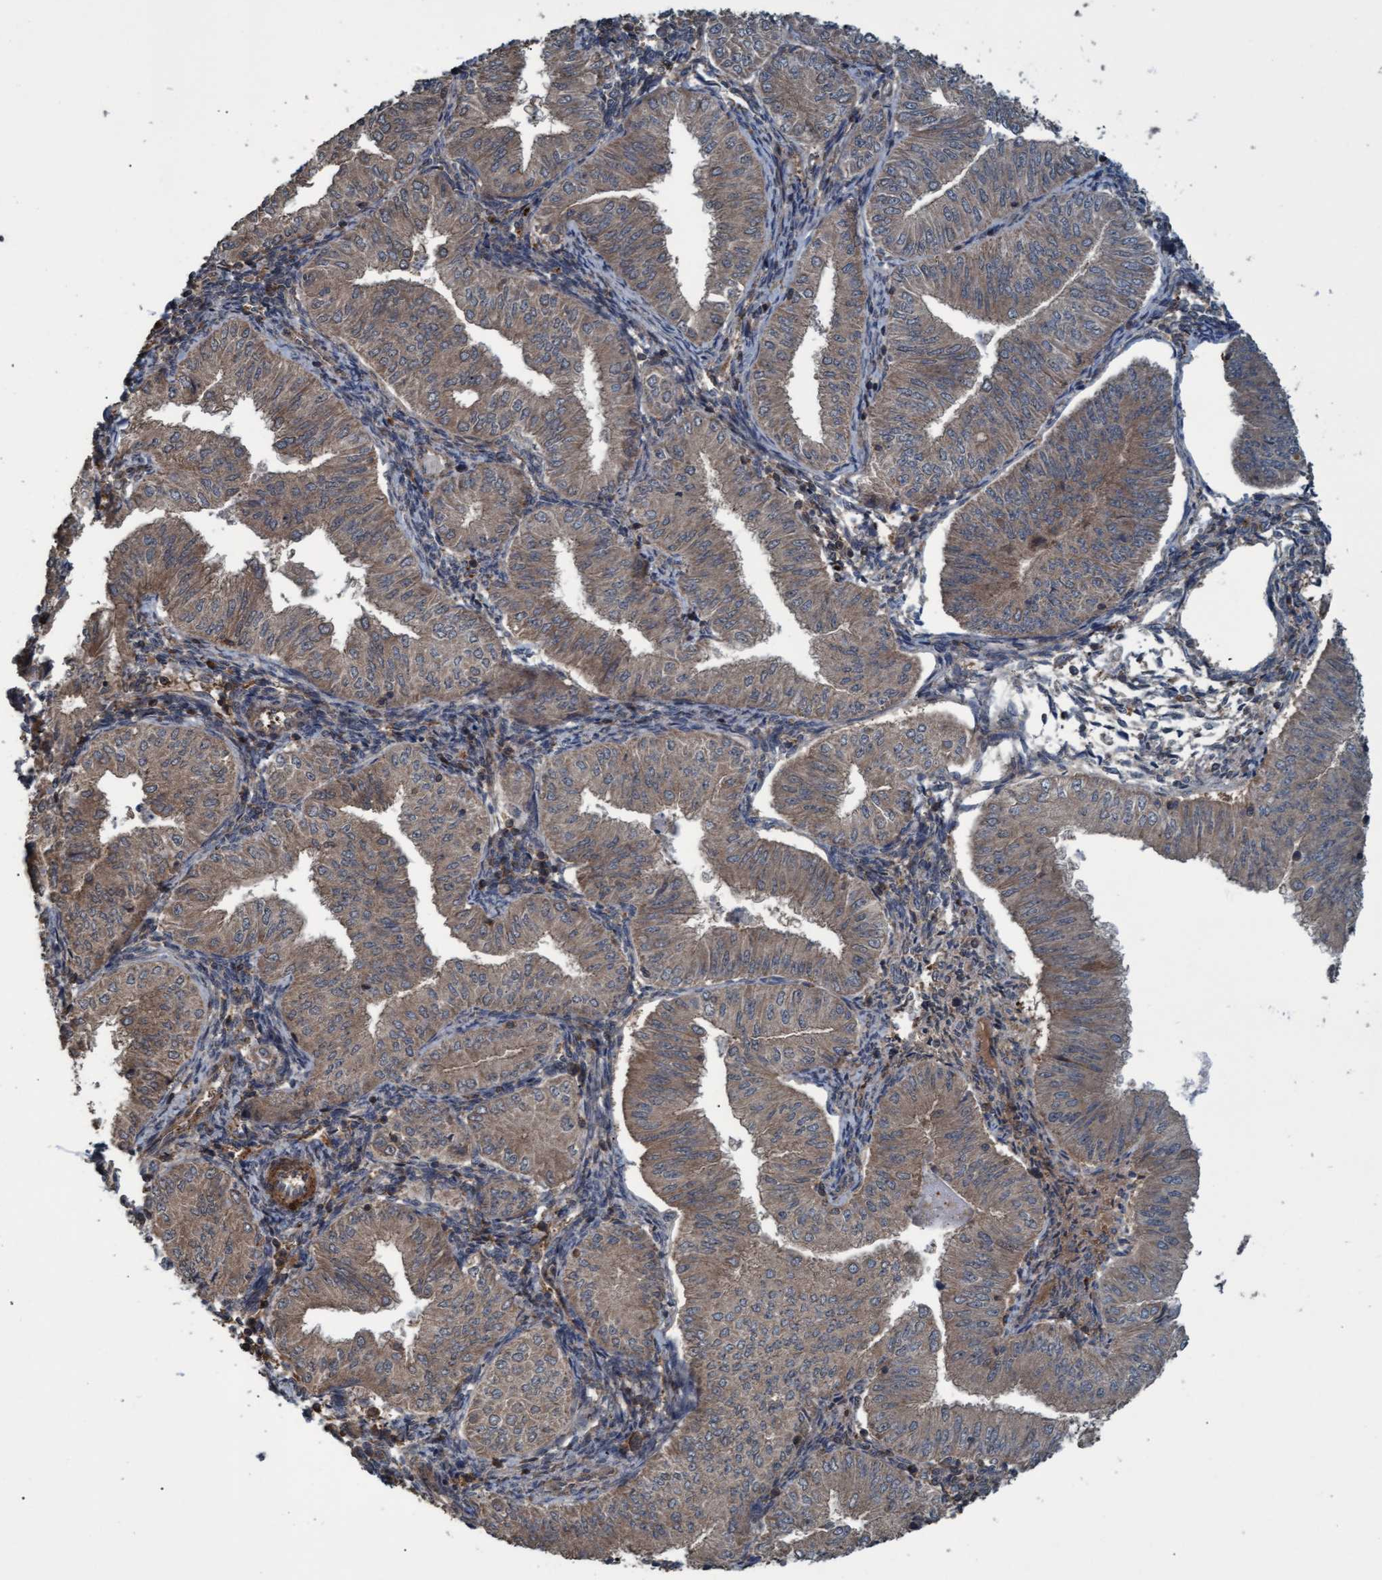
{"staining": {"intensity": "weak", "quantity": "25%-75%", "location": "cytoplasmic/membranous"}, "tissue": "endometrial cancer", "cell_type": "Tumor cells", "image_type": "cancer", "snomed": [{"axis": "morphology", "description": "Normal tissue, NOS"}, {"axis": "morphology", "description": "Adenocarcinoma, NOS"}, {"axis": "topography", "description": "Endometrium"}], "caption": "The histopathology image exhibits immunohistochemical staining of endometrial cancer (adenocarcinoma). There is weak cytoplasmic/membranous positivity is present in about 25%-75% of tumor cells. (Brightfield microscopy of DAB IHC at high magnification).", "gene": "GGT6", "patient": {"sex": "female", "age": 53}}